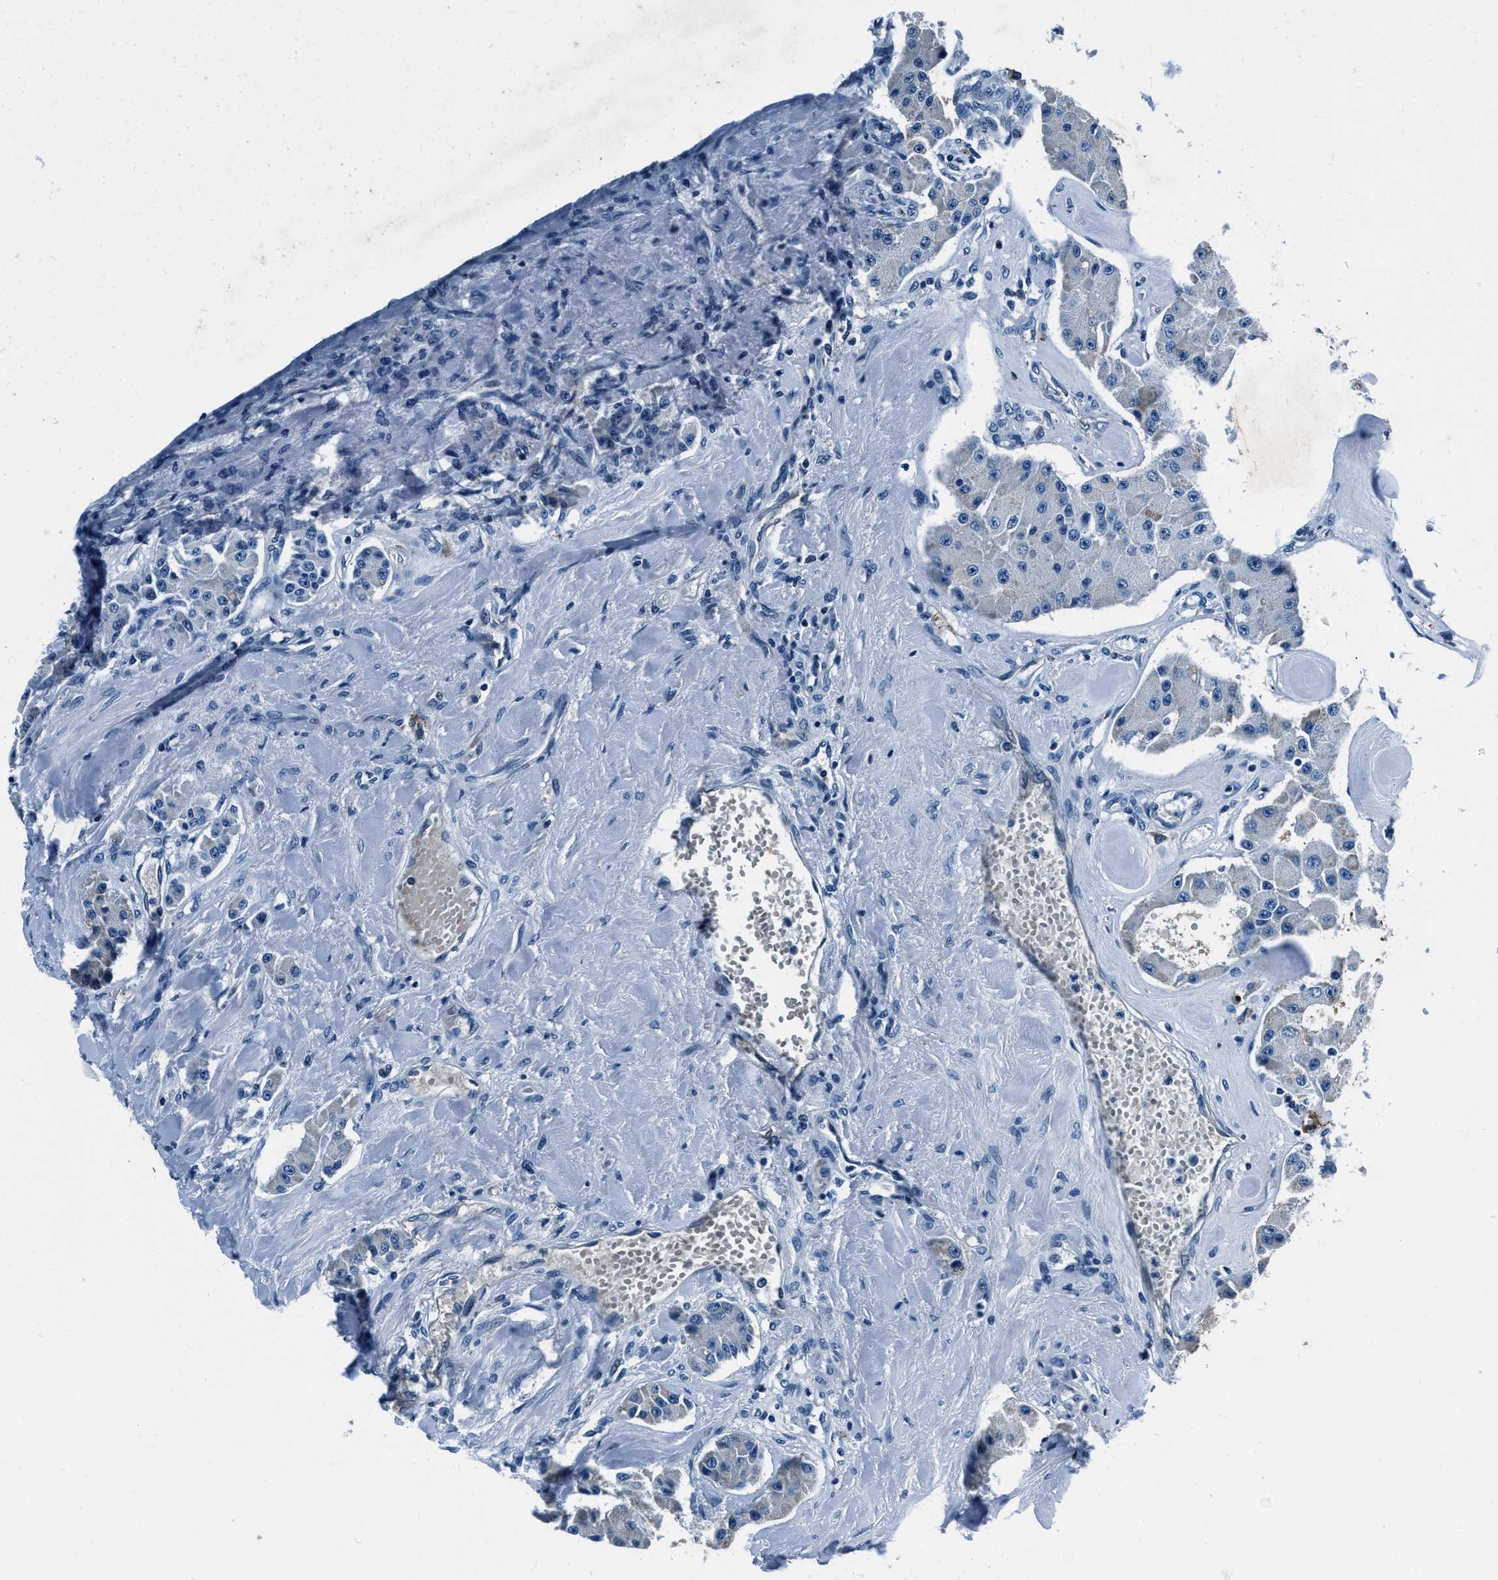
{"staining": {"intensity": "negative", "quantity": "none", "location": "none"}, "tissue": "carcinoid", "cell_type": "Tumor cells", "image_type": "cancer", "snomed": [{"axis": "morphology", "description": "Carcinoid, malignant, NOS"}, {"axis": "topography", "description": "Pancreas"}], "caption": "Immunohistochemistry (IHC) photomicrograph of neoplastic tissue: carcinoid (malignant) stained with DAB (3,3'-diaminobenzidine) demonstrates no significant protein staining in tumor cells. Brightfield microscopy of immunohistochemistry stained with DAB (brown) and hematoxylin (blue), captured at high magnification.", "gene": "PTPDC1", "patient": {"sex": "male", "age": 41}}